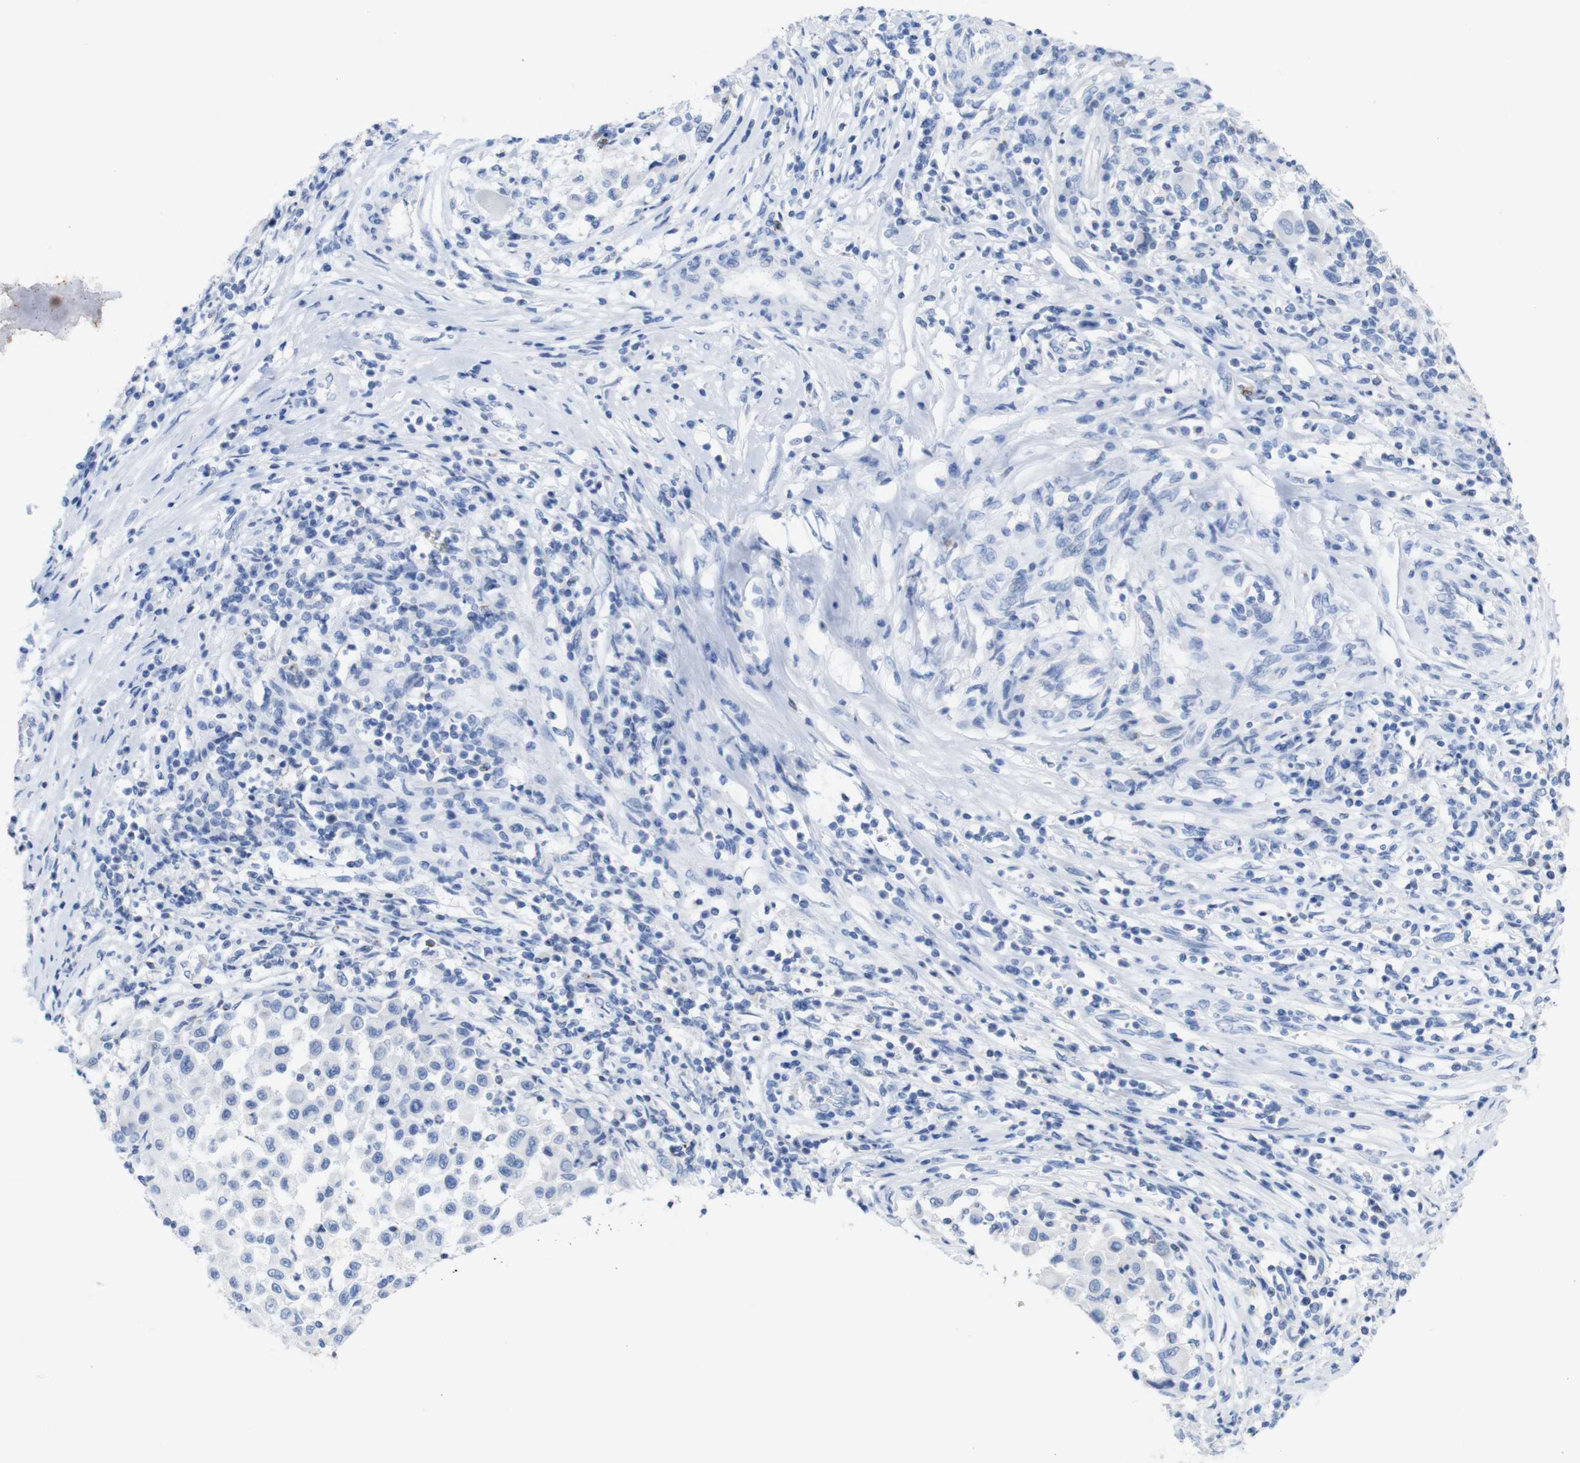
{"staining": {"intensity": "negative", "quantity": "none", "location": "none"}, "tissue": "melanoma", "cell_type": "Tumor cells", "image_type": "cancer", "snomed": [{"axis": "morphology", "description": "Malignant melanoma, Metastatic site"}, {"axis": "topography", "description": "Lymph node"}], "caption": "DAB (3,3'-diaminobenzidine) immunohistochemical staining of human malignant melanoma (metastatic site) demonstrates no significant positivity in tumor cells.", "gene": "LAG3", "patient": {"sex": "male", "age": 61}}